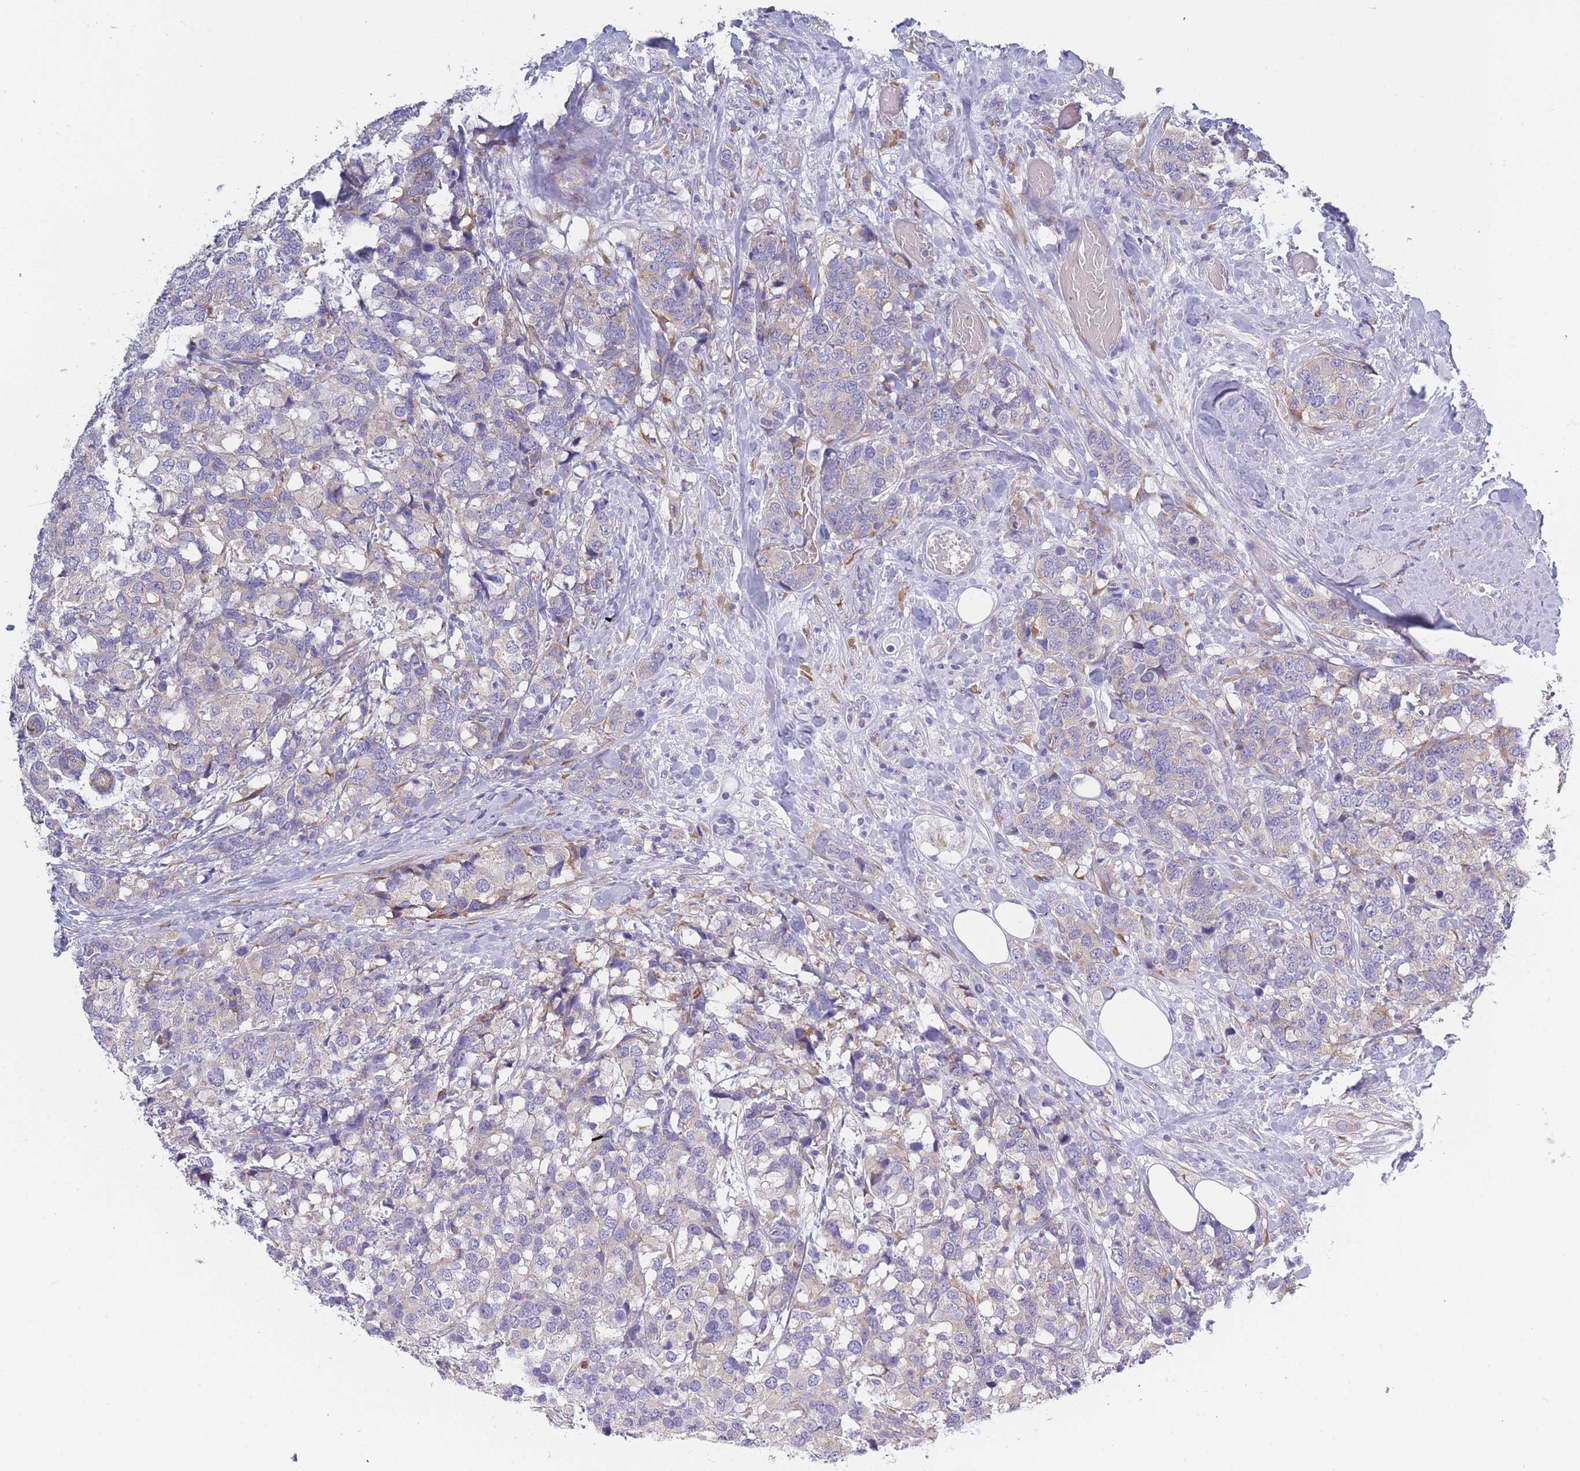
{"staining": {"intensity": "weak", "quantity": "25%-75%", "location": "cytoplasmic/membranous"}, "tissue": "breast cancer", "cell_type": "Tumor cells", "image_type": "cancer", "snomed": [{"axis": "morphology", "description": "Lobular carcinoma"}, {"axis": "topography", "description": "Breast"}], "caption": "DAB immunohistochemical staining of breast lobular carcinoma shows weak cytoplasmic/membranous protein positivity in about 25%-75% of tumor cells. The protein is stained brown, and the nuclei are stained in blue (DAB IHC with brightfield microscopy, high magnification).", "gene": "NDUFAF6", "patient": {"sex": "female", "age": 59}}